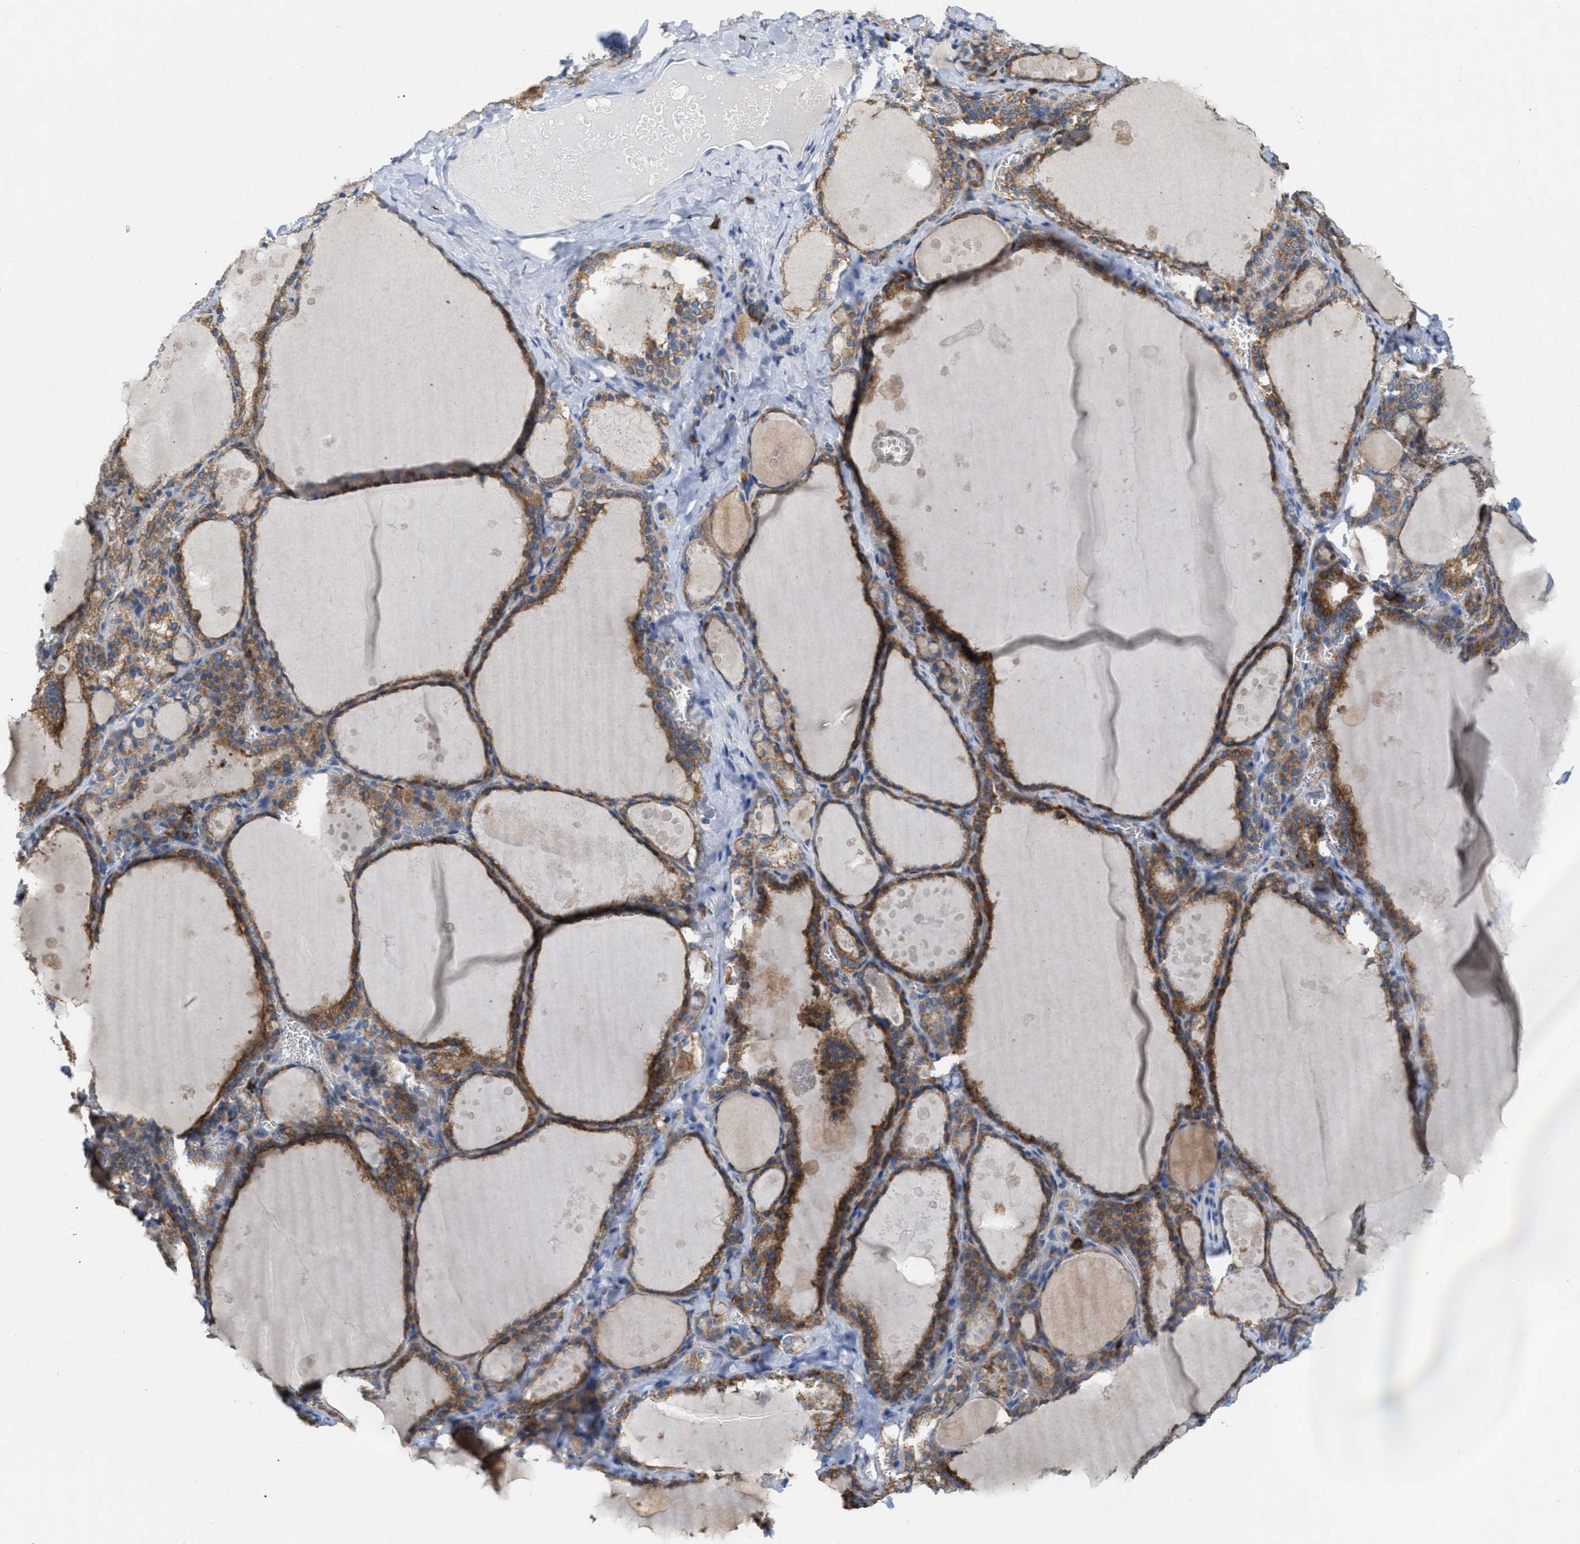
{"staining": {"intensity": "moderate", "quantity": ">75%", "location": "cytoplasmic/membranous"}, "tissue": "thyroid gland", "cell_type": "Glandular cells", "image_type": "normal", "snomed": [{"axis": "morphology", "description": "Normal tissue, NOS"}, {"axis": "topography", "description": "Thyroid gland"}], "caption": "Immunohistochemistry (IHC) photomicrograph of benign thyroid gland stained for a protein (brown), which reveals medium levels of moderate cytoplasmic/membranous expression in about >75% of glandular cells.", "gene": "DYNC2I1", "patient": {"sex": "male", "age": 56}}